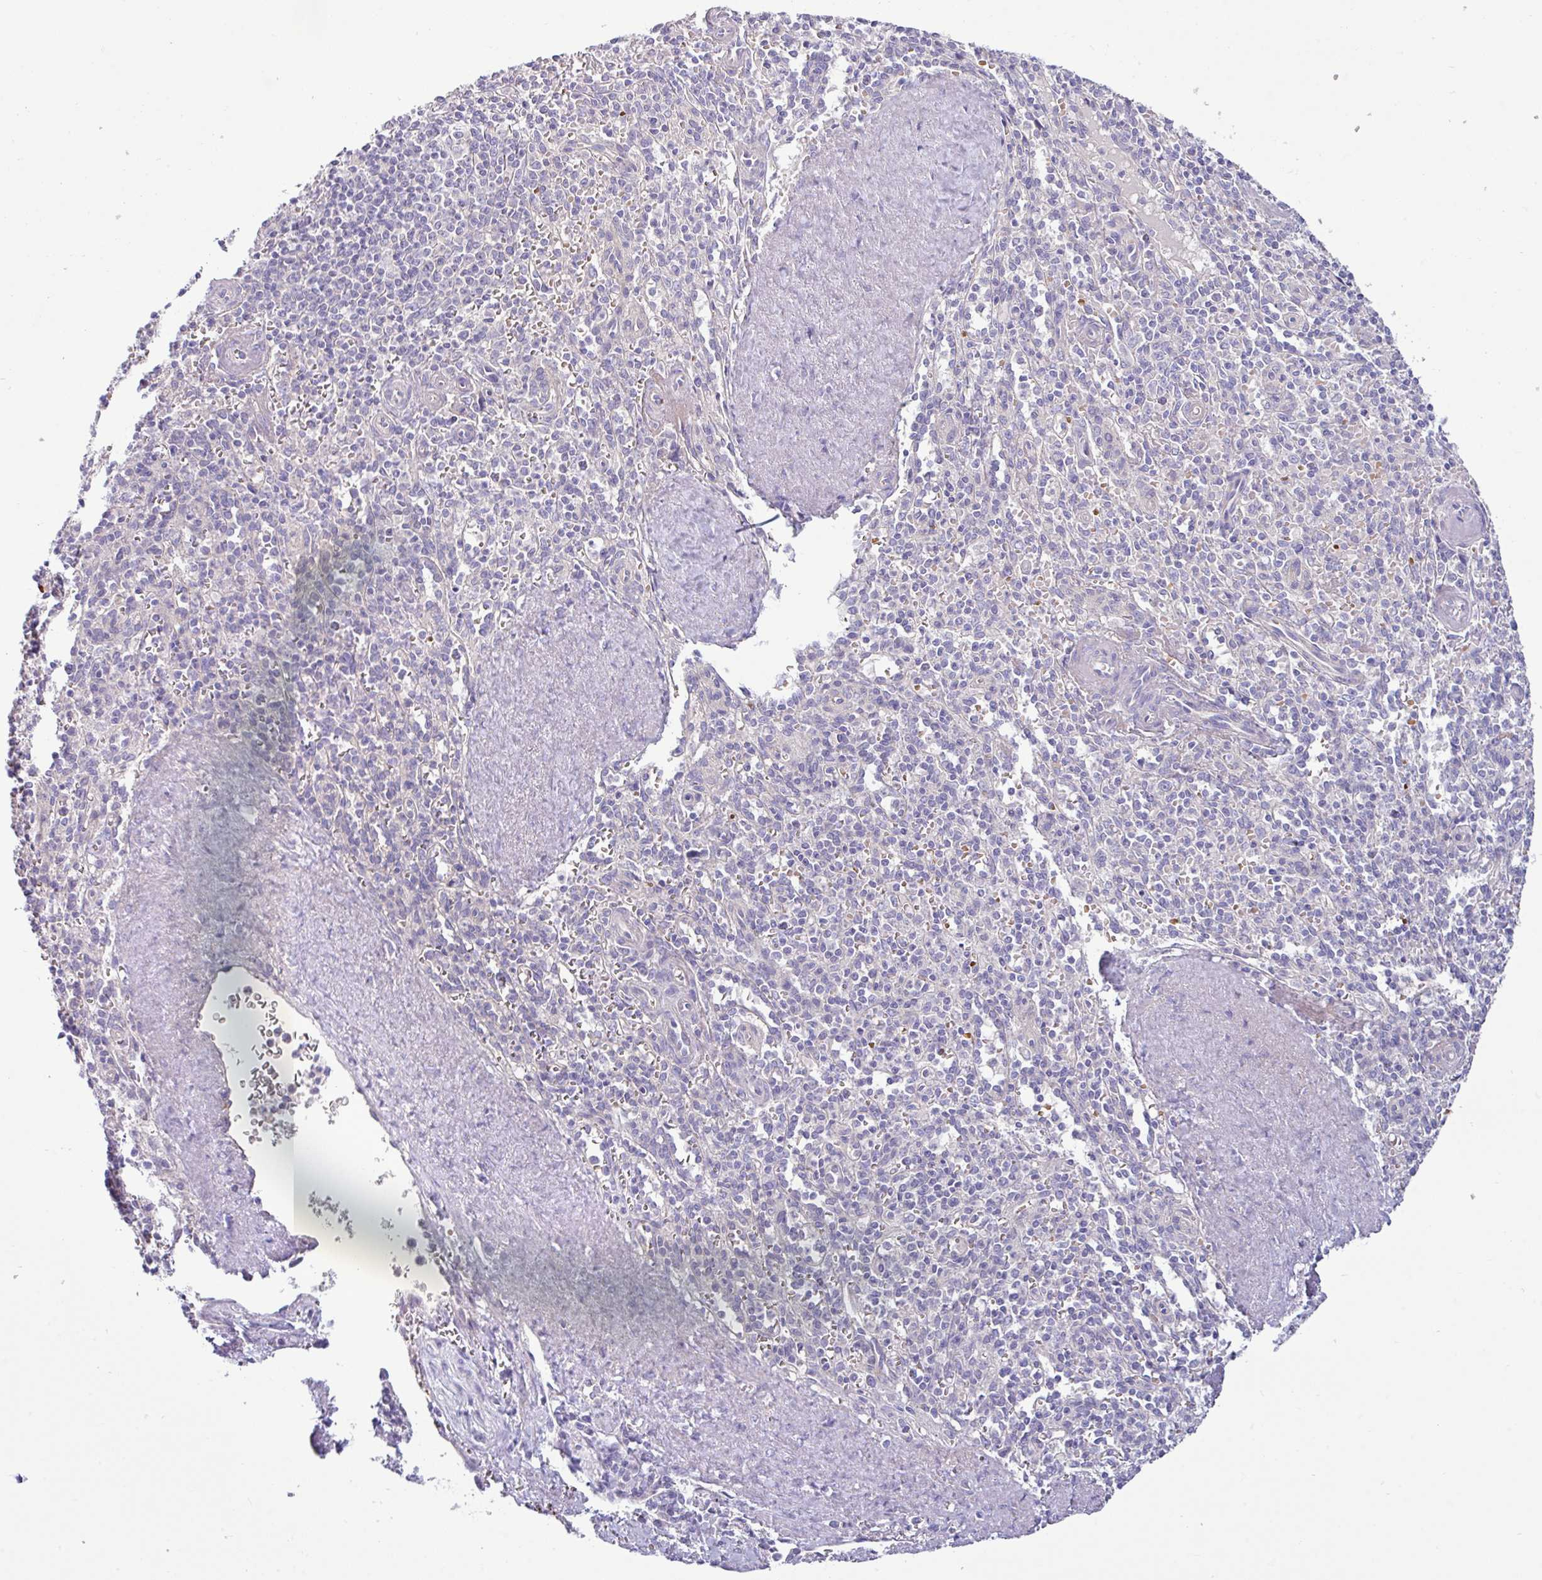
{"staining": {"intensity": "negative", "quantity": "none", "location": "none"}, "tissue": "spleen", "cell_type": "Cells in red pulp", "image_type": "normal", "snomed": [{"axis": "morphology", "description": "Normal tissue, NOS"}, {"axis": "topography", "description": "Spleen"}], "caption": "Immunohistochemistry (IHC) histopathology image of unremarkable spleen stained for a protein (brown), which reveals no positivity in cells in red pulp.", "gene": "ACAP3", "patient": {"sex": "female", "age": 70}}